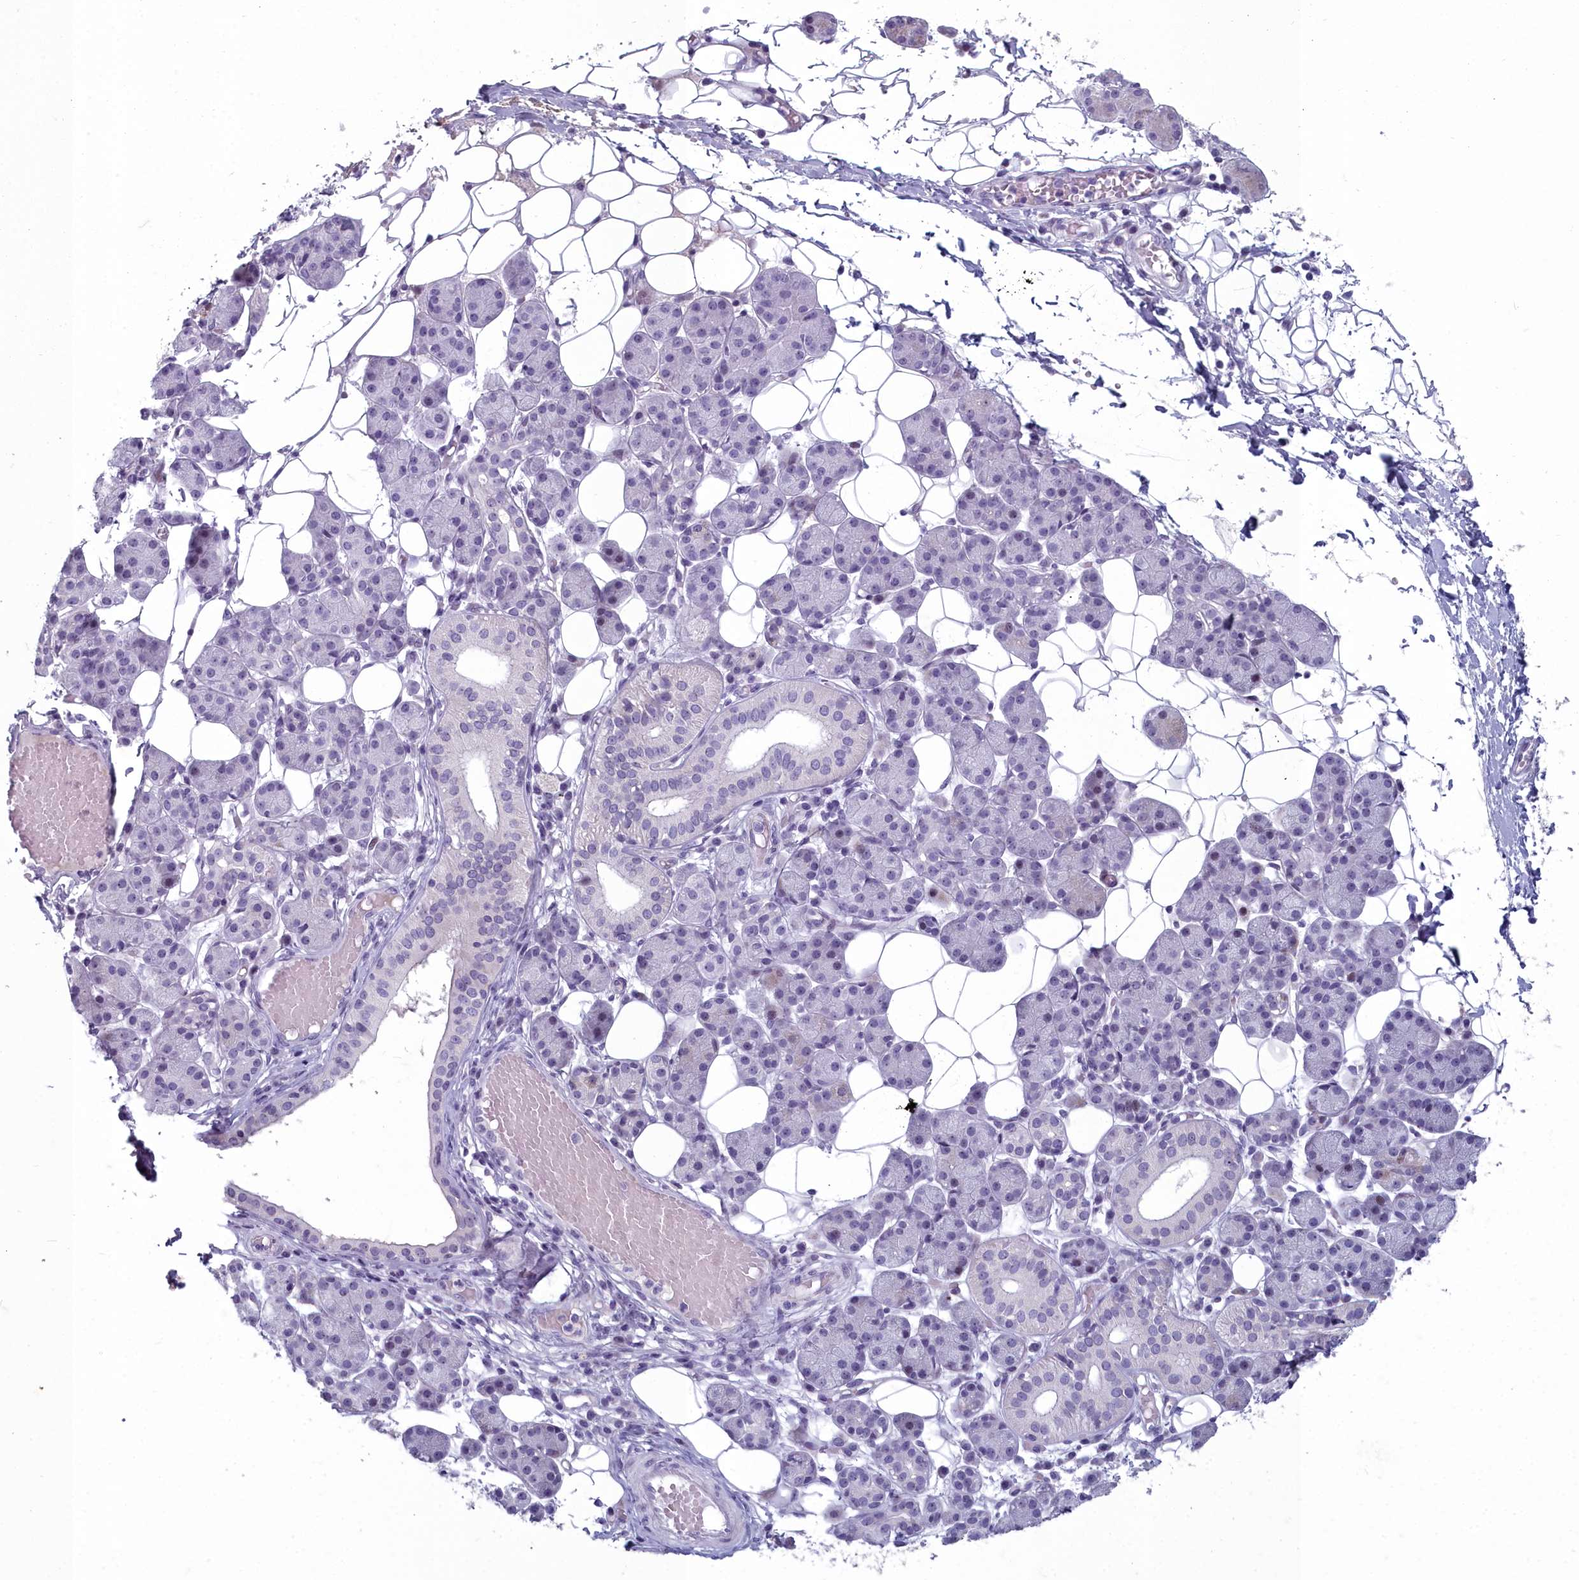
{"staining": {"intensity": "negative", "quantity": "none", "location": "none"}, "tissue": "salivary gland", "cell_type": "Glandular cells", "image_type": "normal", "snomed": [{"axis": "morphology", "description": "Normal tissue, NOS"}, {"axis": "topography", "description": "Salivary gland"}], "caption": "High magnification brightfield microscopy of unremarkable salivary gland stained with DAB (3,3'-diaminobenzidine) (brown) and counterstained with hematoxylin (blue): glandular cells show no significant expression. Brightfield microscopy of immunohistochemistry stained with DAB (brown) and hematoxylin (blue), captured at high magnification.", "gene": "INSYN2A", "patient": {"sex": "female", "age": 33}}